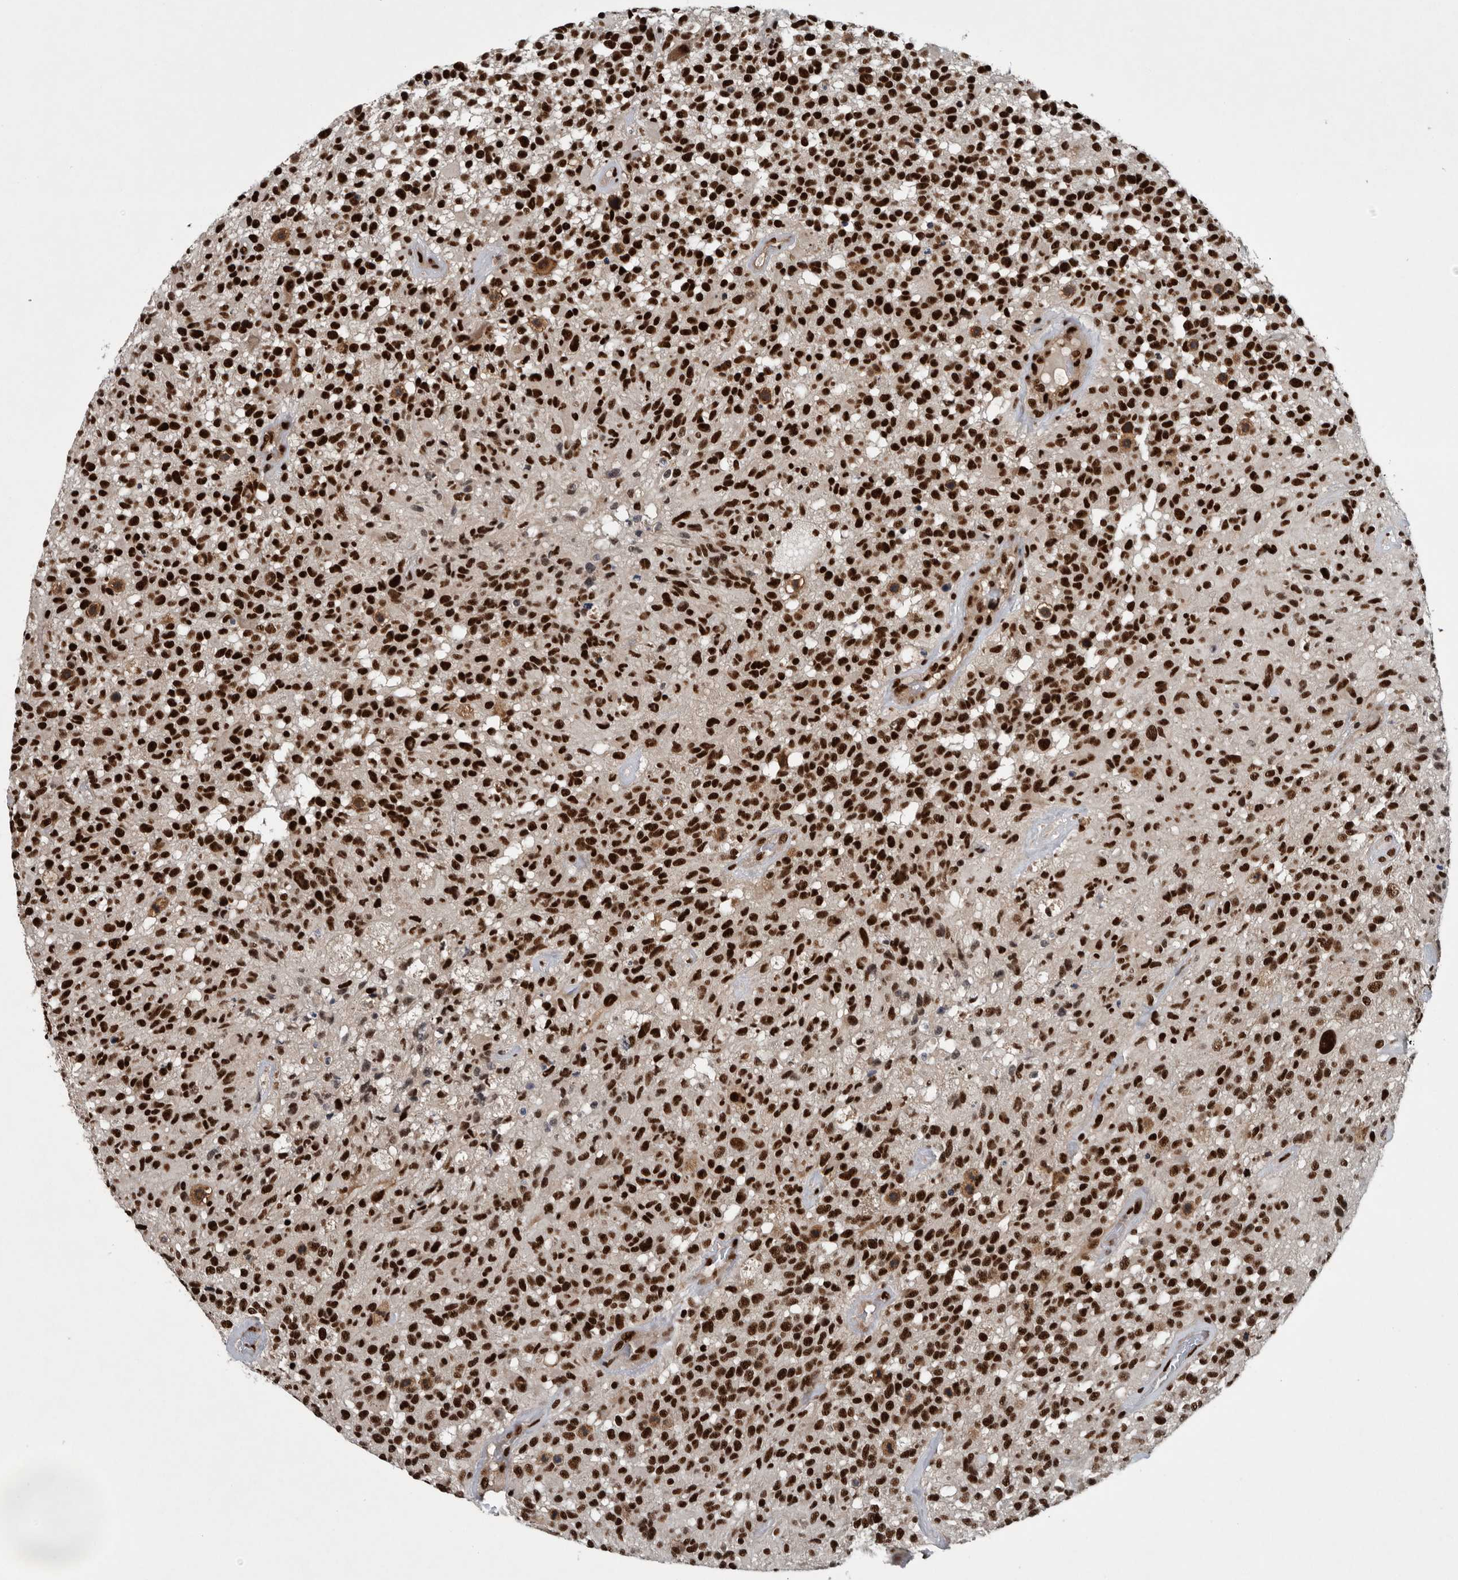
{"staining": {"intensity": "strong", "quantity": ">75%", "location": "nuclear"}, "tissue": "glioma", "cell_type": "Tumor cells", "image_type": "cancer", "snomed": [{"axis": "morphology", "description": "Glioma, malignant, High grade"}, {"axis": "morphology", "description": "Glioblastoma, NOS"}, {"axis": "topography", "description": "Brain"}], "caption": "A high amount of strong nuclear expression is identified in about >75% of tumor cells in glioma tissue.", "gene": "SENP7", "patient": {"sex": "male", "age": 60}}